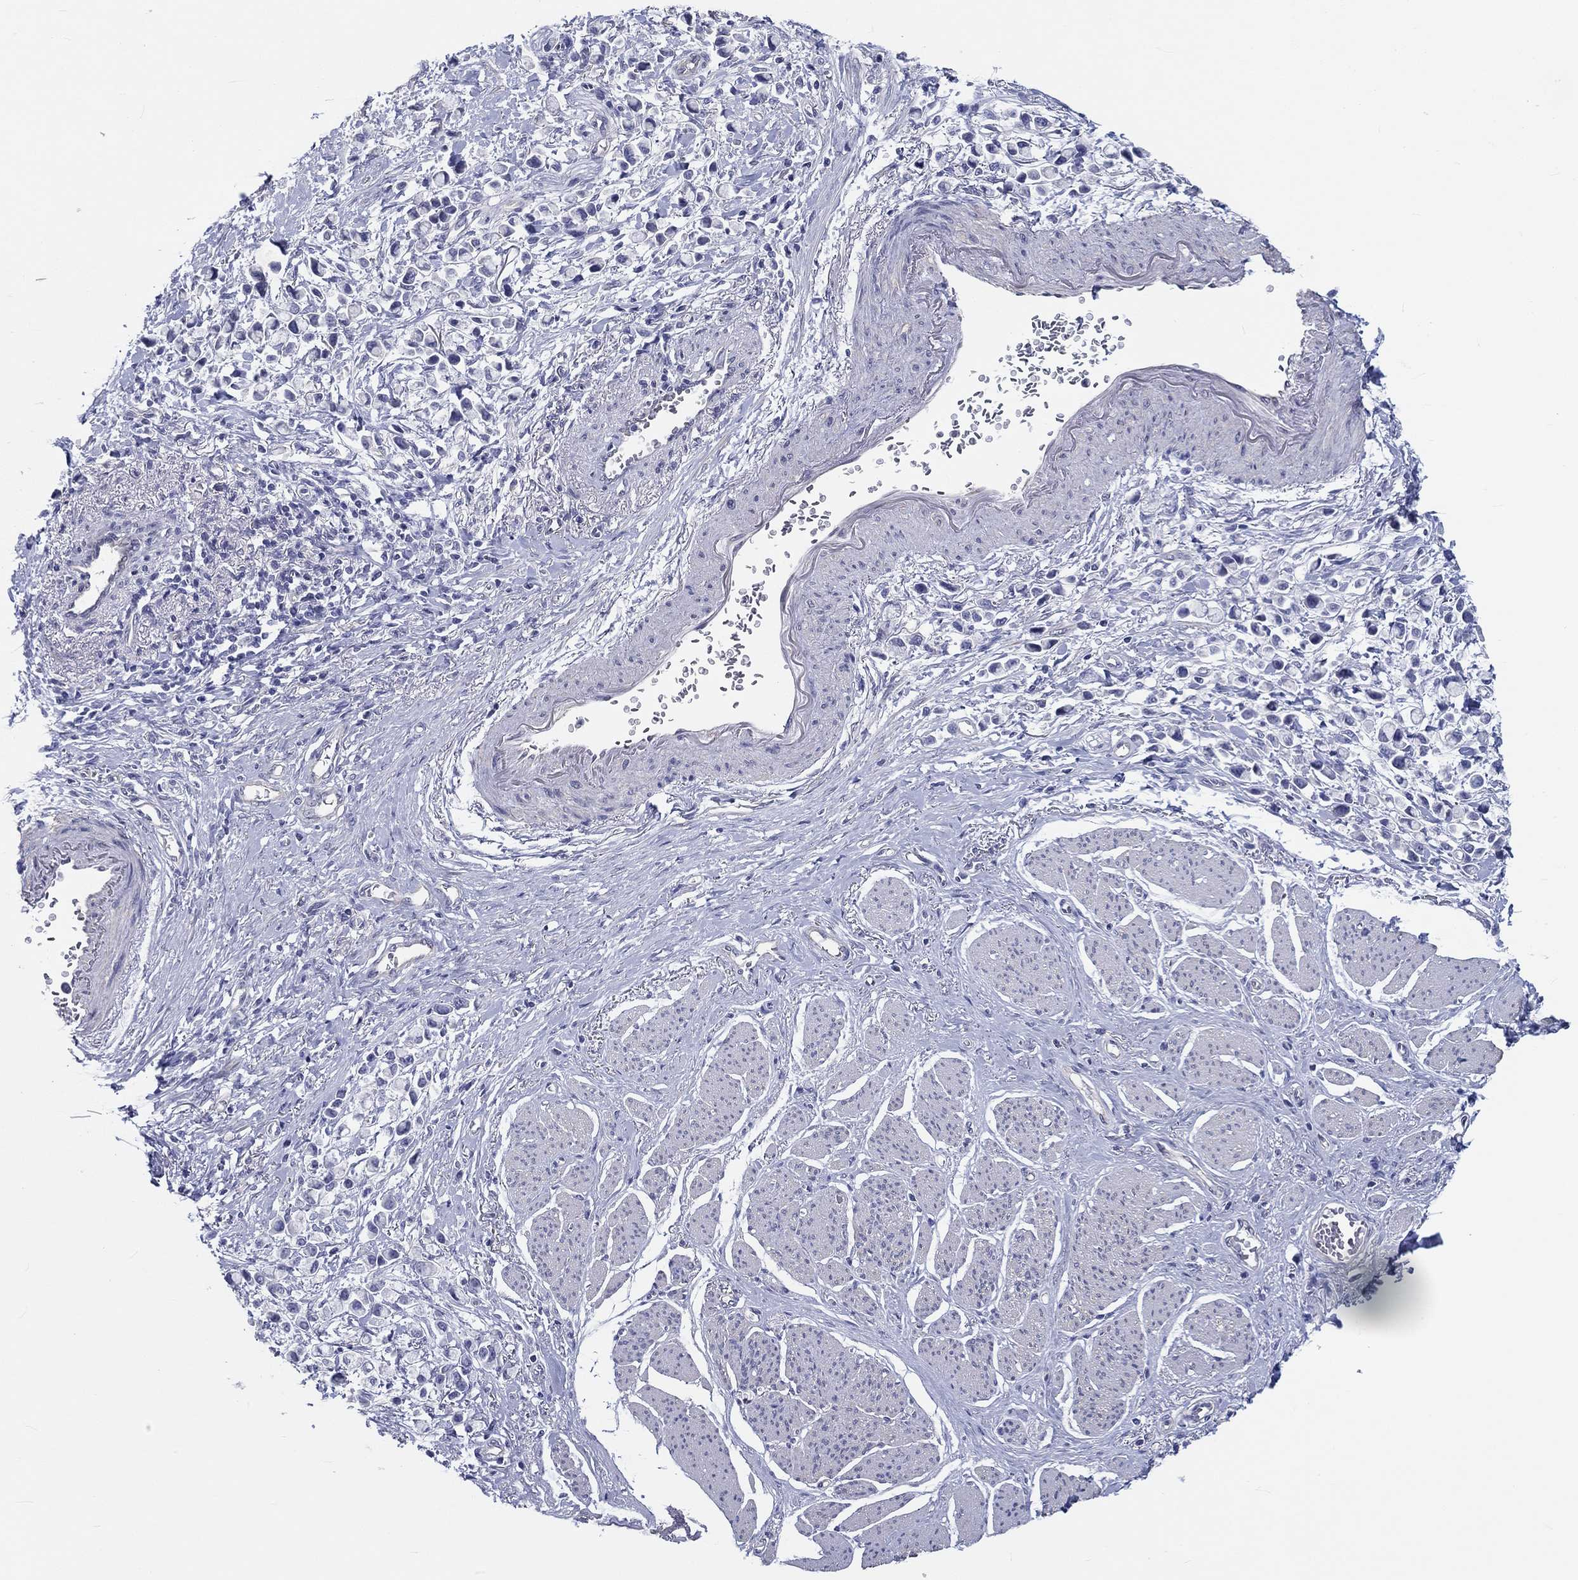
{"staining": {"intensity": "negative", "quantity": "none", "location": "none"}, "tissue": "stomach cancer", "cell_type": "Tumor cells", "image_type": "cancer", "snomed": [{"axis": "morphology", "description": "Adenocarcinoma, NOS"}, {"axis": "topography", "description": "Stomach"}], "caption": "The histopathology image exhibits no significant positivity in tumor cells of stomach cancer.", "gene": "CRYGD", "patient": {"sex": "female", "age": 81}}